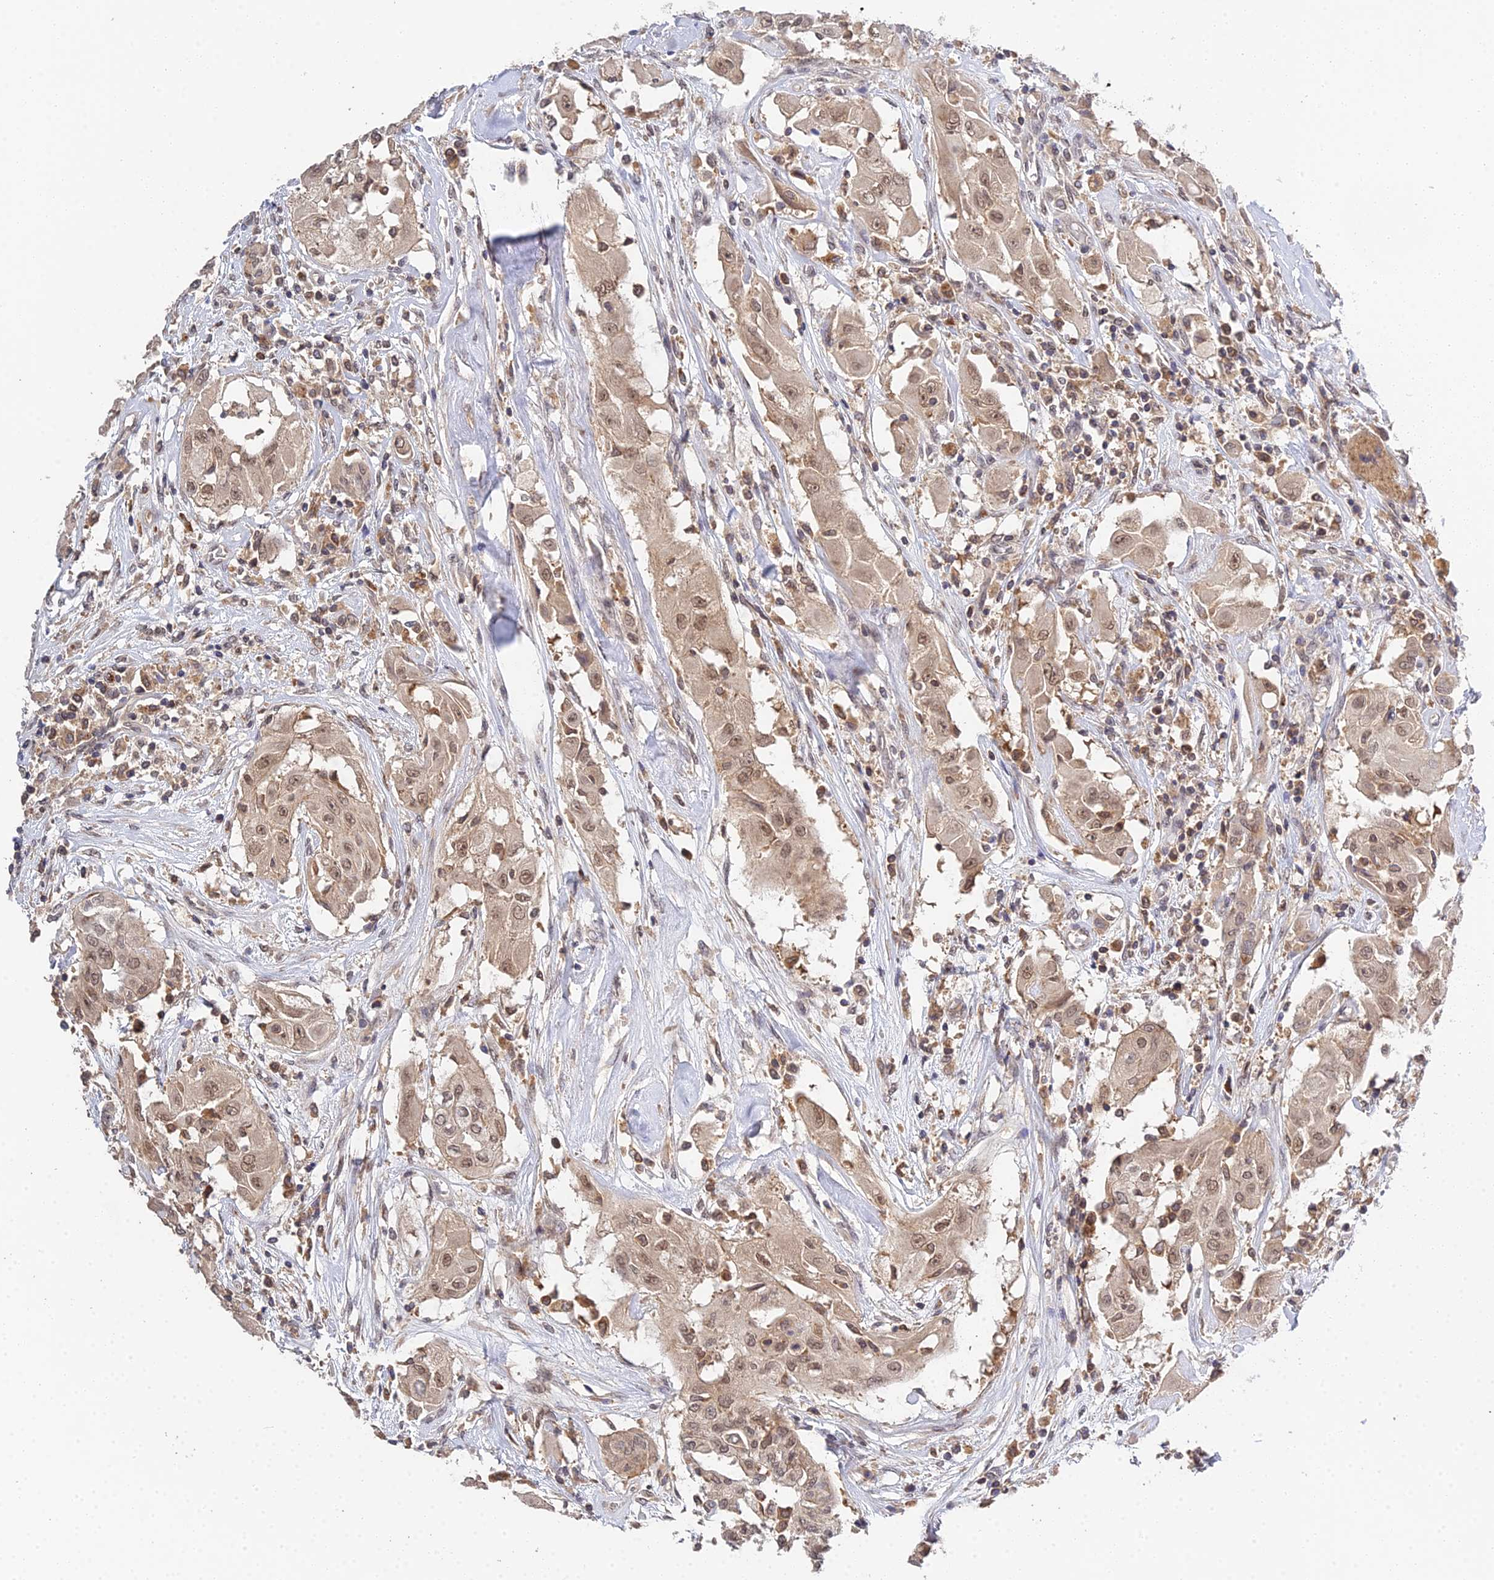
{"staining": {"intensity": "moderate", "quantity": ">75%", "location": "cytoplasmic/membranous,nuclear"}, "tissue": "thyroid cancer", "cell_type": "Tumor cells", "image_type": "cancer", "snomed": [{"axis": "morphology", "description": "Papillary adenocarcinoma, NOS"}, {"axis": "topography", "description": "Thyroid gland"}], "caption": "Papillary adenocarcinoma (thyroid) was stained to show a protein in brown. There is medium levels of moderate cytoplasmic/membranous and nuclear positivity in about >75% of tumor cells.", "gene": "TPRX1", "patient": {"sex": "female", "age": 59}}